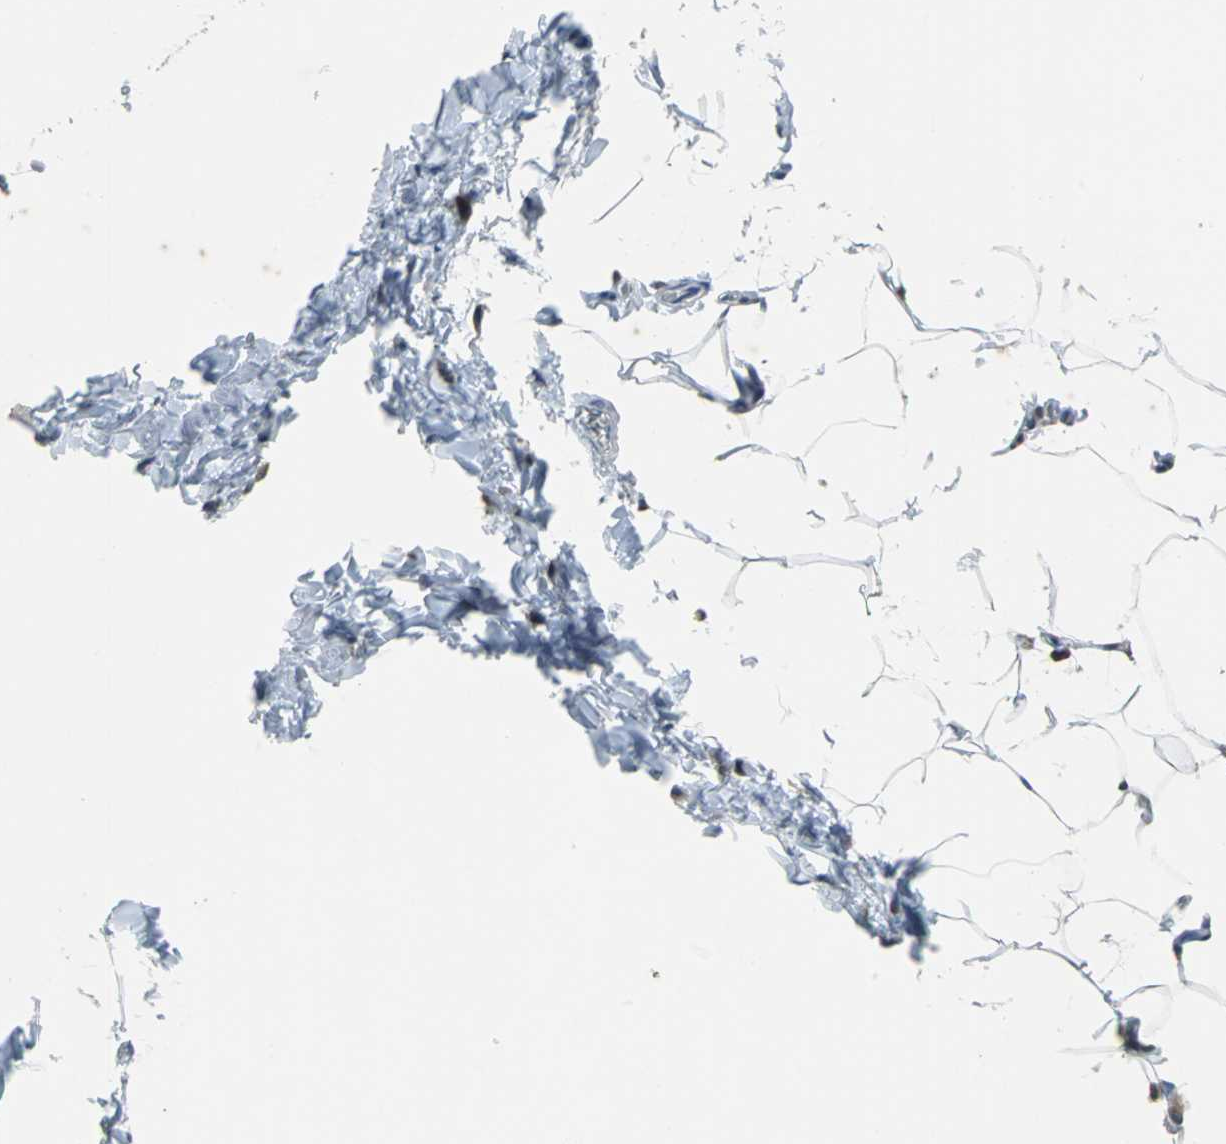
{"staining": {"intensity": "negative", "quantity": "none", "location": "none"}, "tissue": "adipose tissue", "cell_type": "Adipocytes", "image_type": "normal", "snomed": [{"axis": "morphology", "description": "Normal tissue, NOS"}, {"axis": "topography", "description": "Vascular tissue"}], "caption": "This is a micrograph of immunohistochemistry (IHC) staining of unremarkable adipose tissue, which shows no positivity in adipocytes. Brightfield microscopy of immunohistochemistry (IHC) stained with DAB (3,3'-diaminobenzidine) (brown) and hematoxylin (blue), captured at high magnification.", "gene": "EIF5A", "patient": {"sex": "male", "age": 41}}